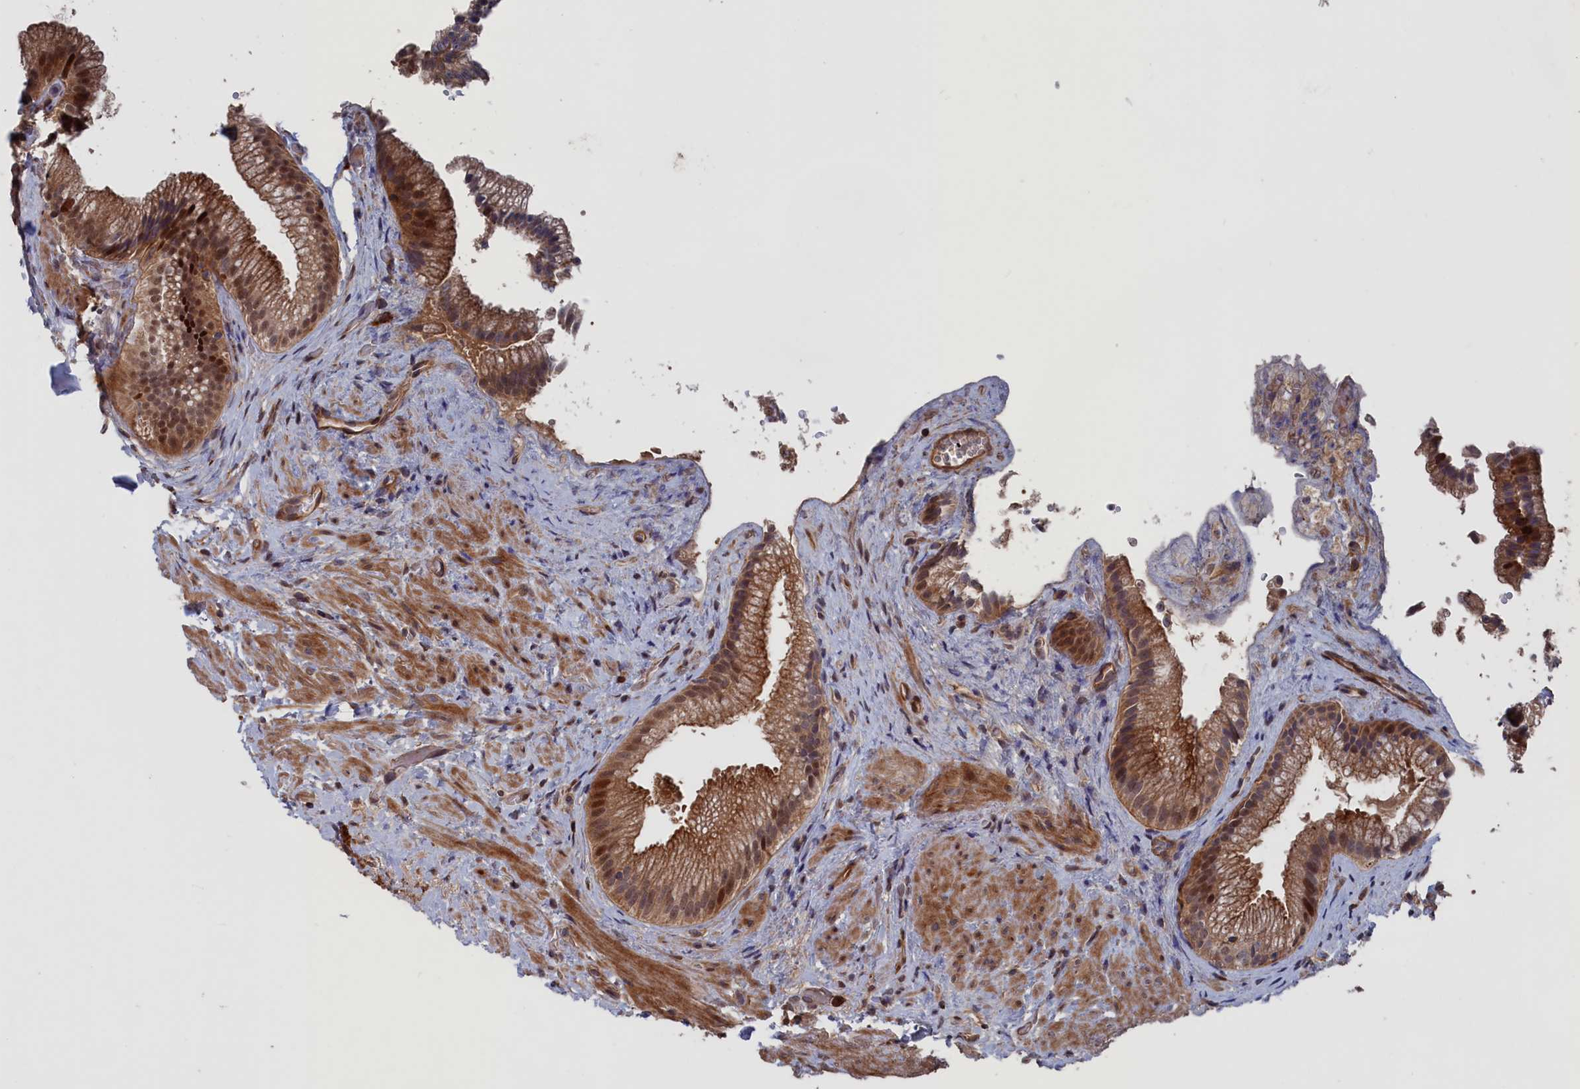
{"staining": {"intensity": "strong", "quantity": ">75%", "location": "cytoplasmic/membranous,nuclear"}, "tissue": "gallbladder", "cell_type": "Glandular cells", "image_type": "normal", "snomed": [{"axis": "morphology", "description": "Normal tissue, NOS"}, {"axis": "morphology", "description": "Inflammation, NOS"}, {"axis": "topography", "description": "Gallbladder"}], "caption": "Protein staining by immunohistochemistry (IHC) shows strong cytoplasmic/membranous,nuclear positivity in about >75% of glandular cells in normal gallbladder. (DAB IHC, brown staining for protein, blue staining for nuclei).", "gene": "PLA2G15", "patient": {"sex": "male", "age": 51}}